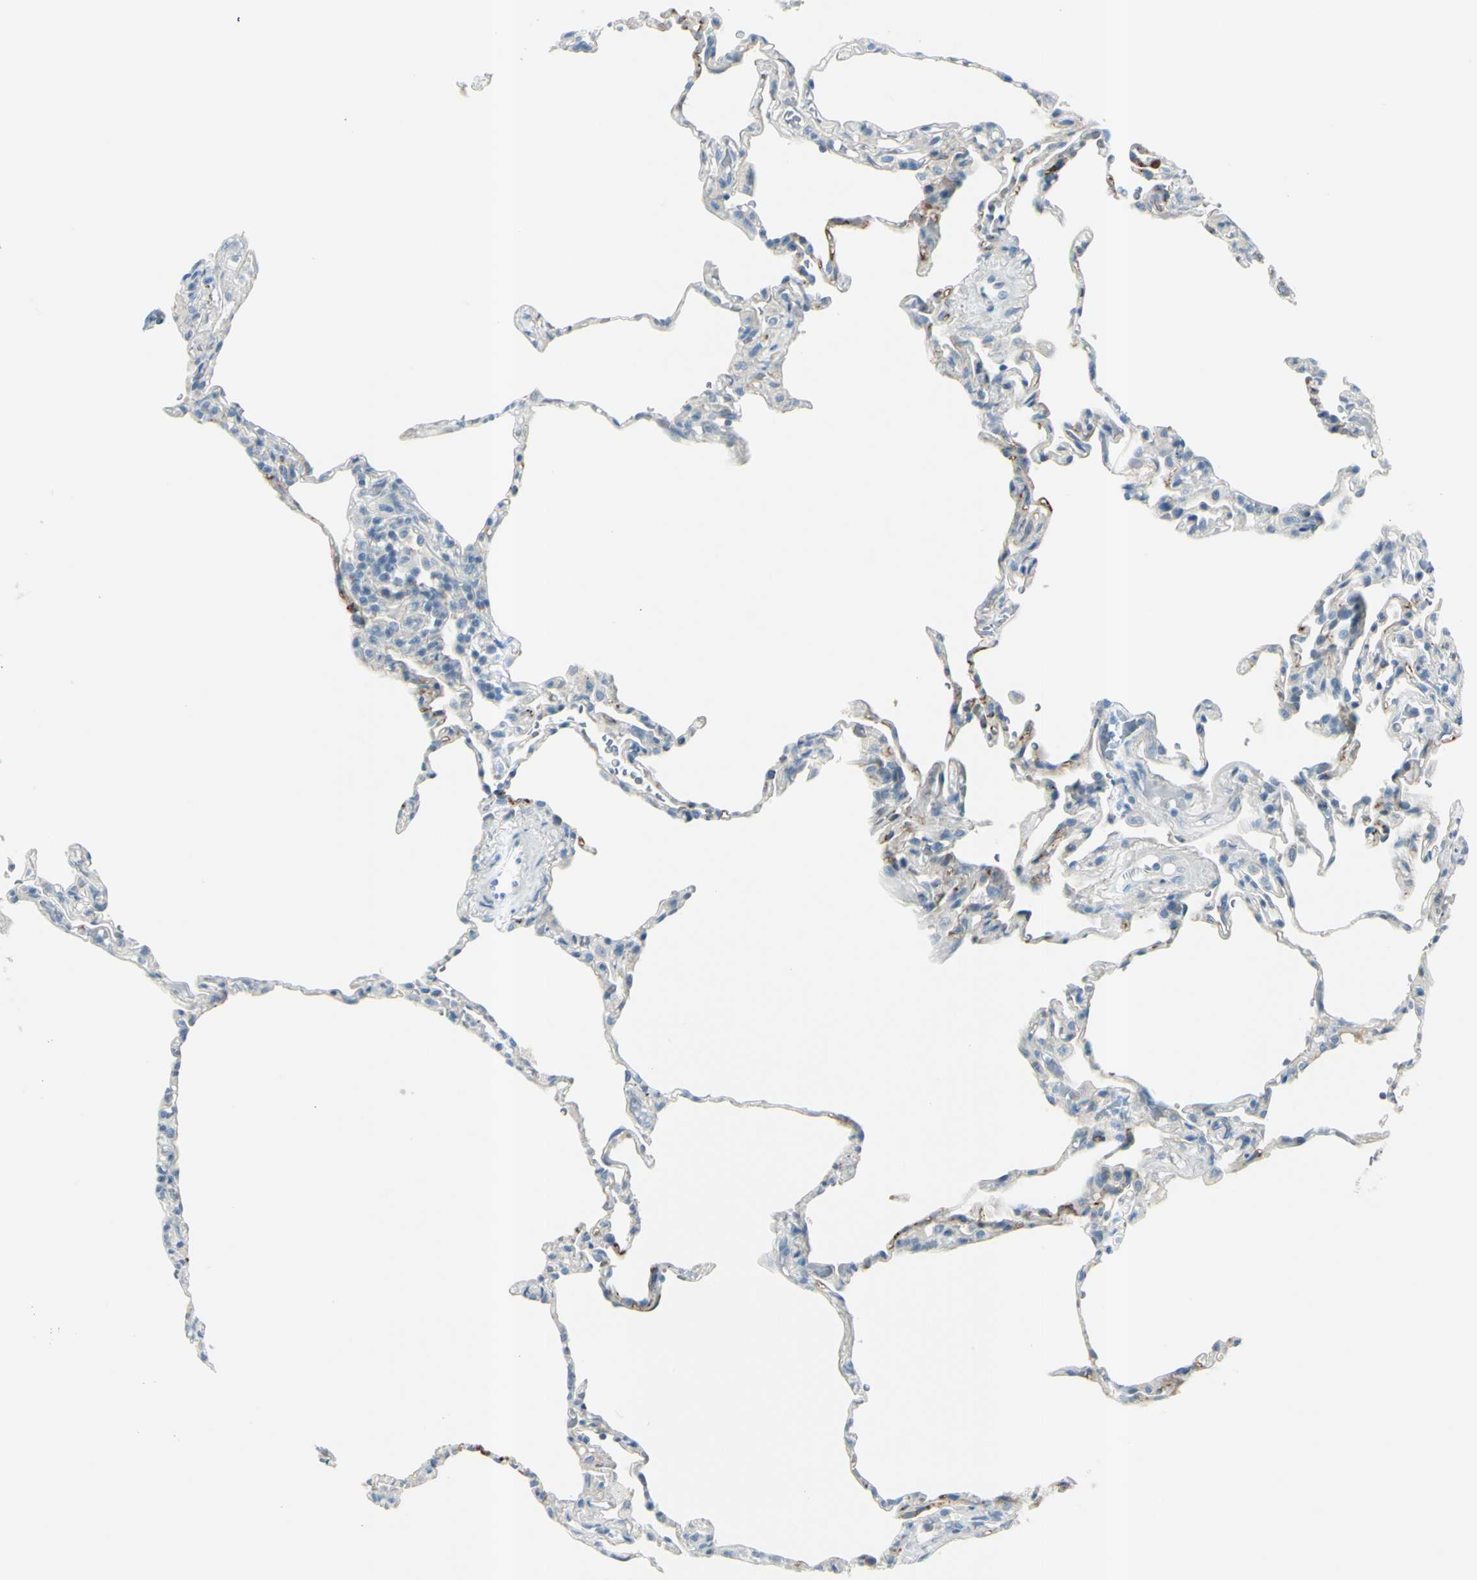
{"staining": {"intensity": "negative", "quantity": "none", "location": "none"}, "tissue": "lung", "cell_type": "Alveolar cells", "image_type": "normal", "snomed": [{"axis": "morphology", "description": "Normal tissue, NOS"}, {"axis": "topography", "description": "Lung"}], "caption": "Immunohistochemistry (IHC) histopathology image of unremarkable lung stained for a protein (brown), which reveals no positivity in alveolar cells. Brightfield microscopy of immunohistochemistry stained with DAB (3,3'-diaminobenzidine) (brown) and hematoxylin (blue), captured at high magnification.", "gene": "GPR34", "patient": {"sex": "male", "age": 59}}